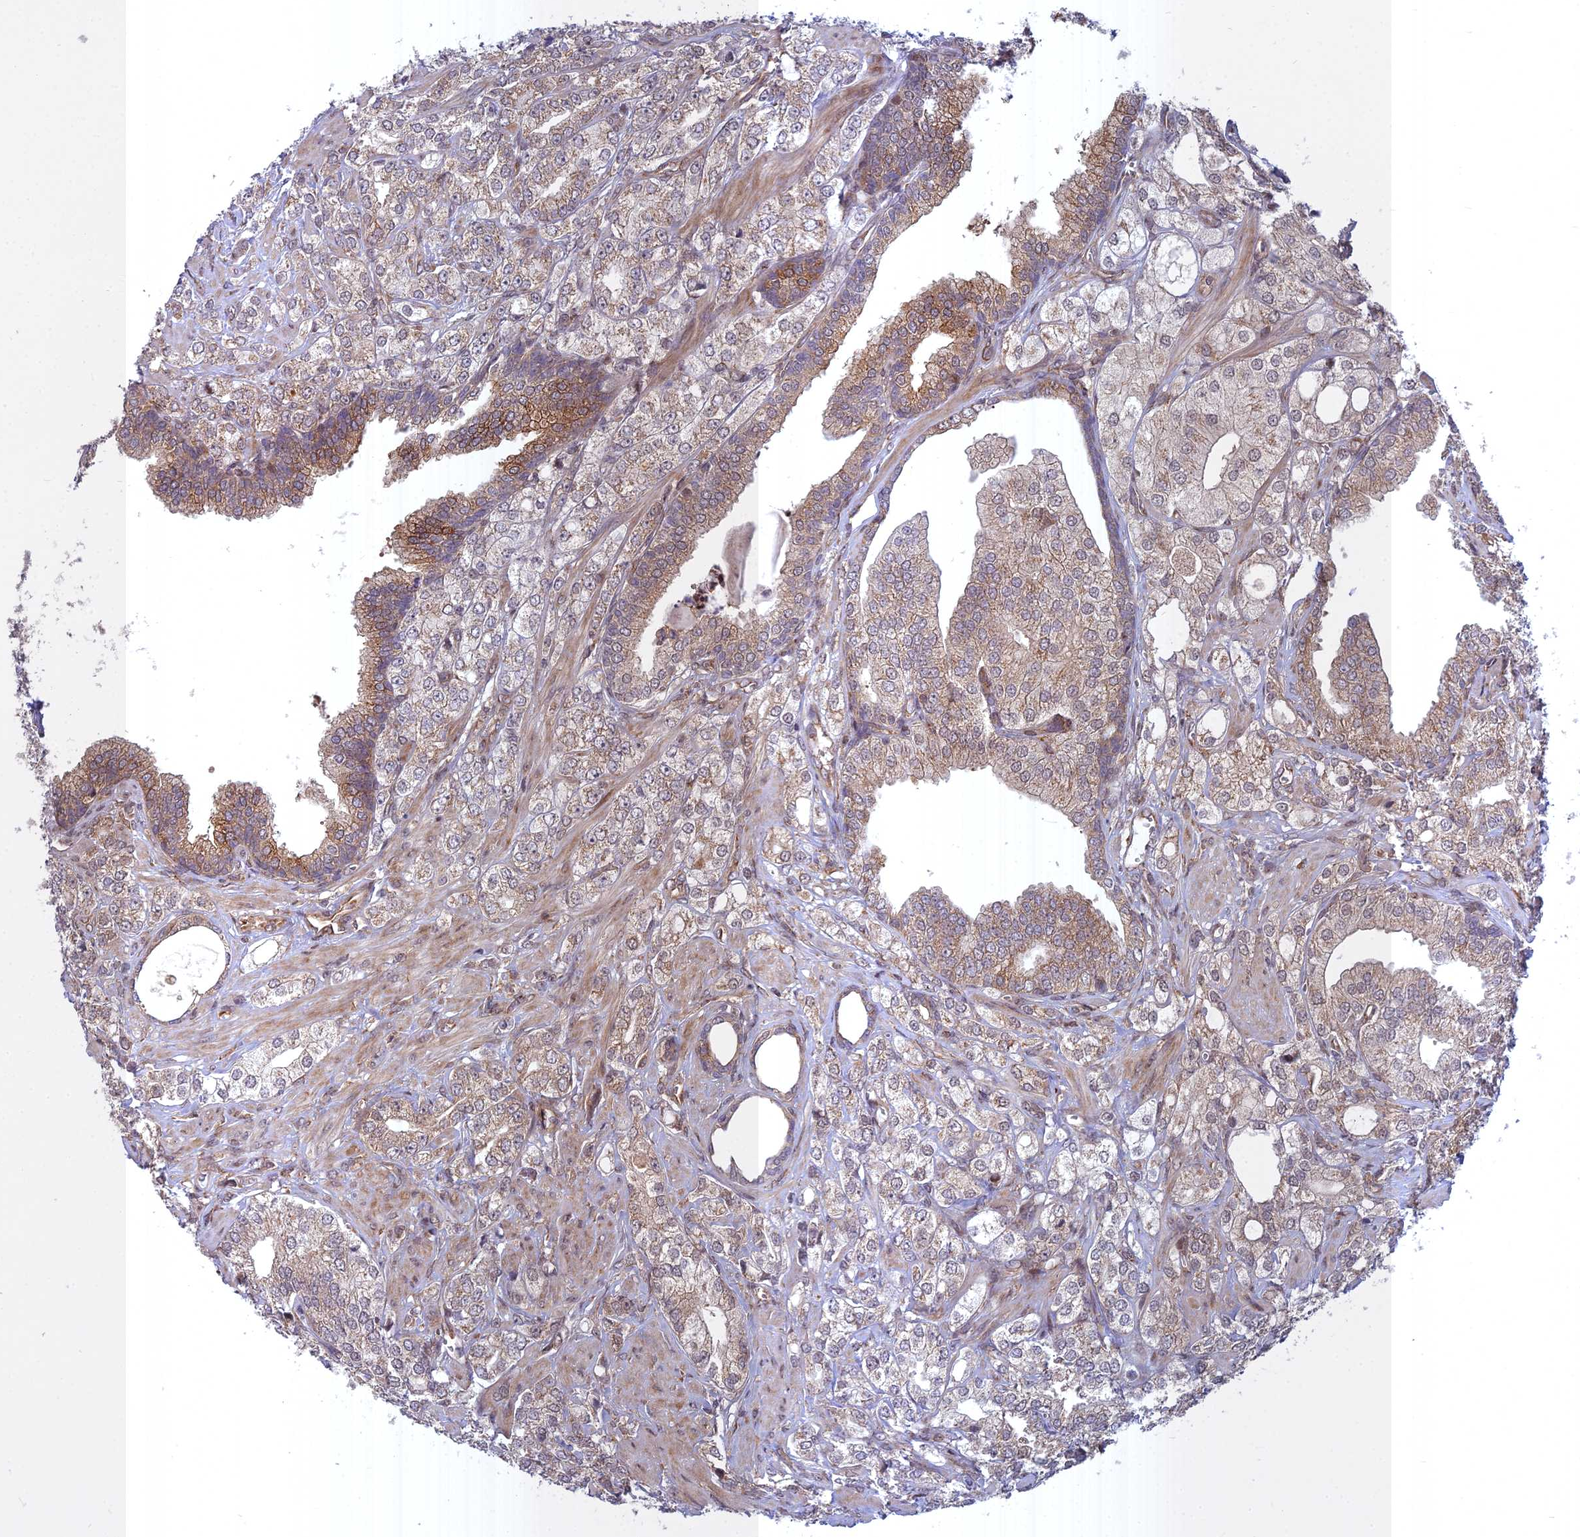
{"staining": {"intensity": "moderate", "quantity": "25%-75%", "location": "cytoplasmic/membranous,nuclear"}, "tissue": "prostate cancer", "cell_type": "Tumor cells", "image_type": "cancer", "snomed": [{"axis": "morphology", "description": "Adenocarcinoma, High grade"}, {"axis": "topography", "description": "Prostate"}], "caption": "IHC (DAB) staining of prostate cancer reveals moderate cytoplasmic/membranous and nuclear protein positivity in about 25%-75% of tumor cells.", "gene": "COMMD2", "patient": {"sex": "male", "age": 50}}